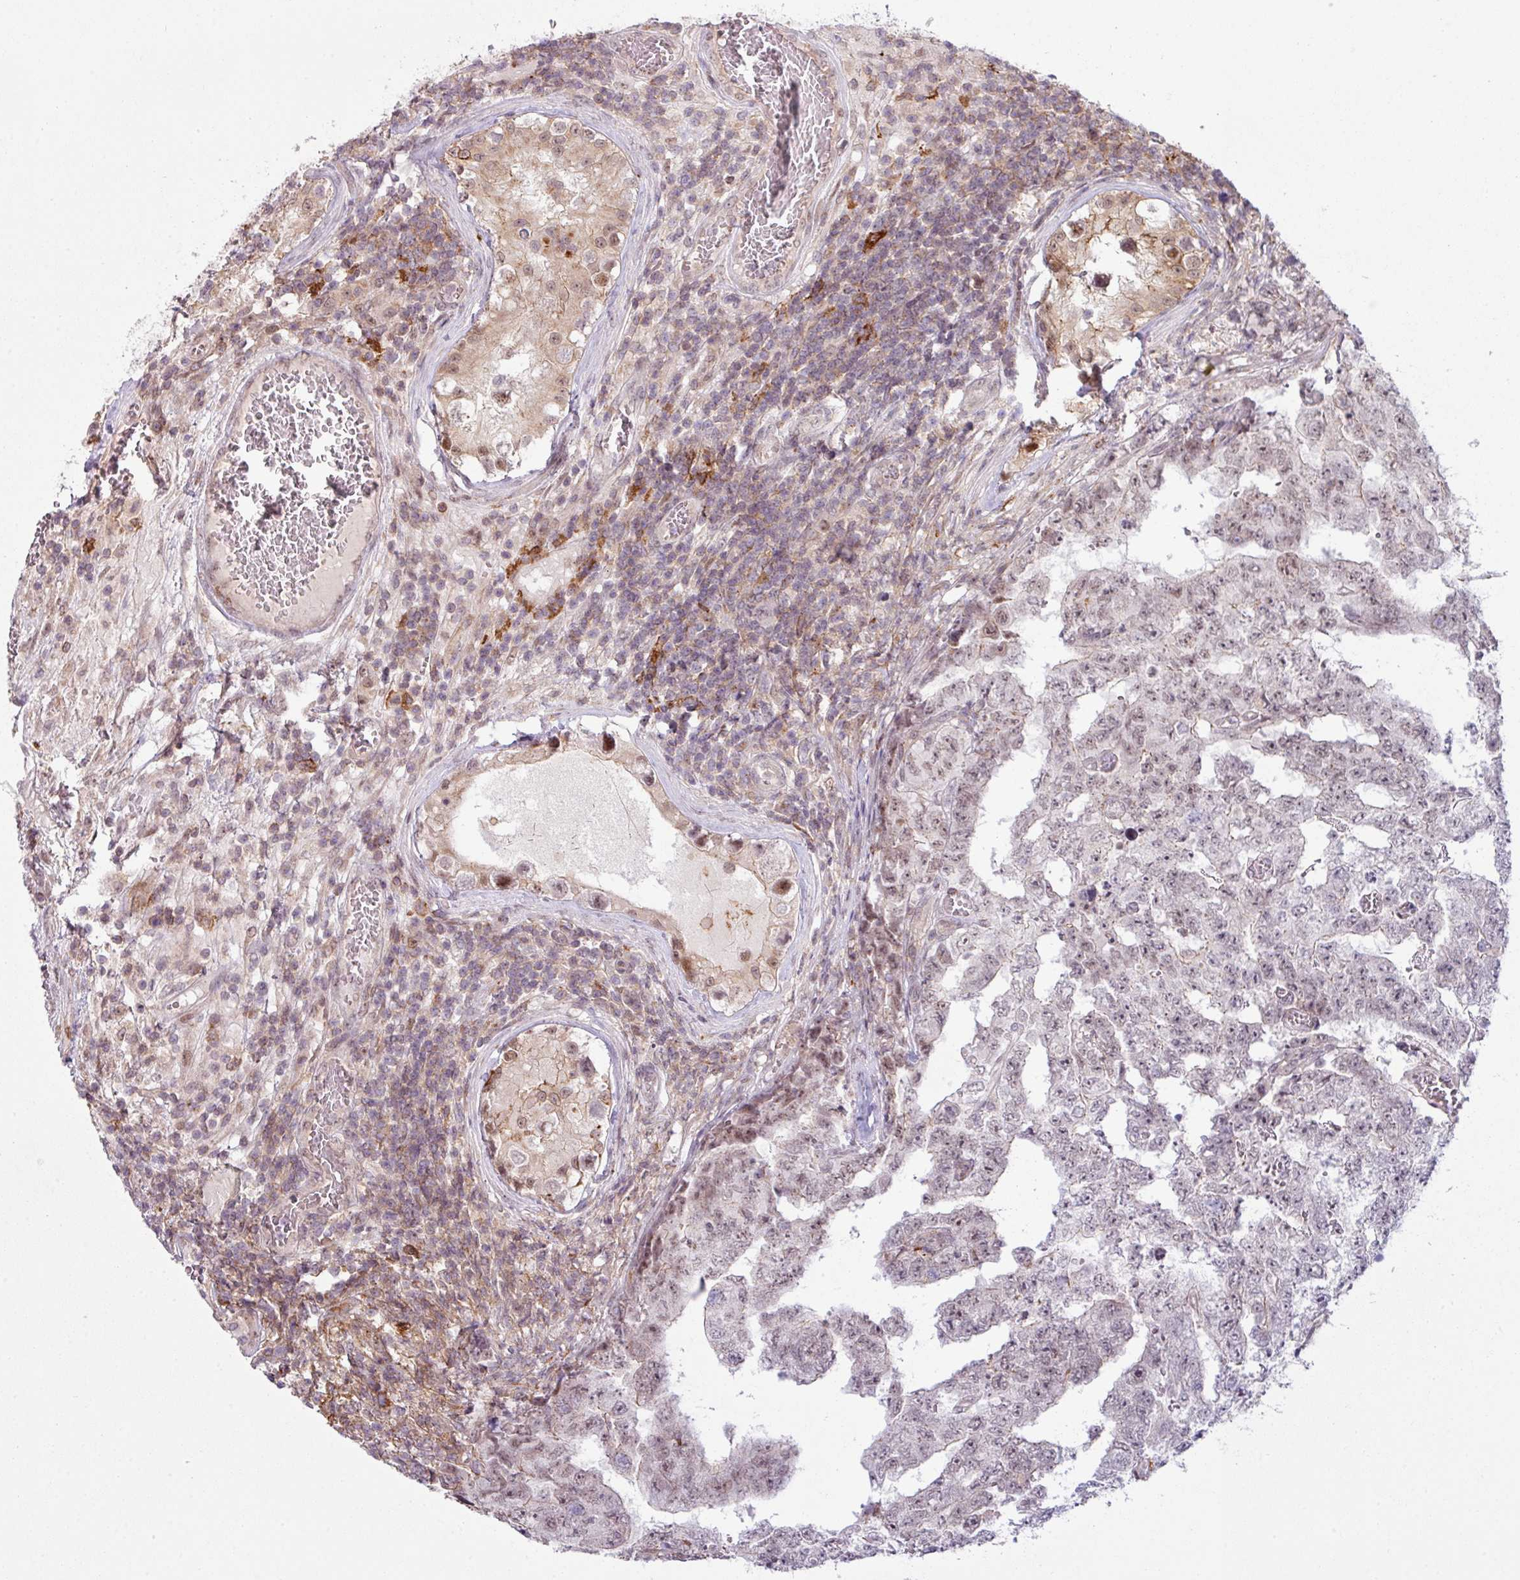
{"staining": {"intensity": "negative", "quantity": "none", "location": "none"}, "tissue": "testis cancer", "cell_type": "Tumor cells", "image_type": "cancer", "snomed": [{"axis": "morphology", "description": "Carcinoma, Embryonal, NOS"}, {"axis": "topography", "description": "Testis"}], "caption": "Testis embryonal carcinoma stained for a protein using IHC demonstrates no expression tumor cells.", "gene": "ZC2HC1C", "patient": {"sex": "male", "age": 25}}